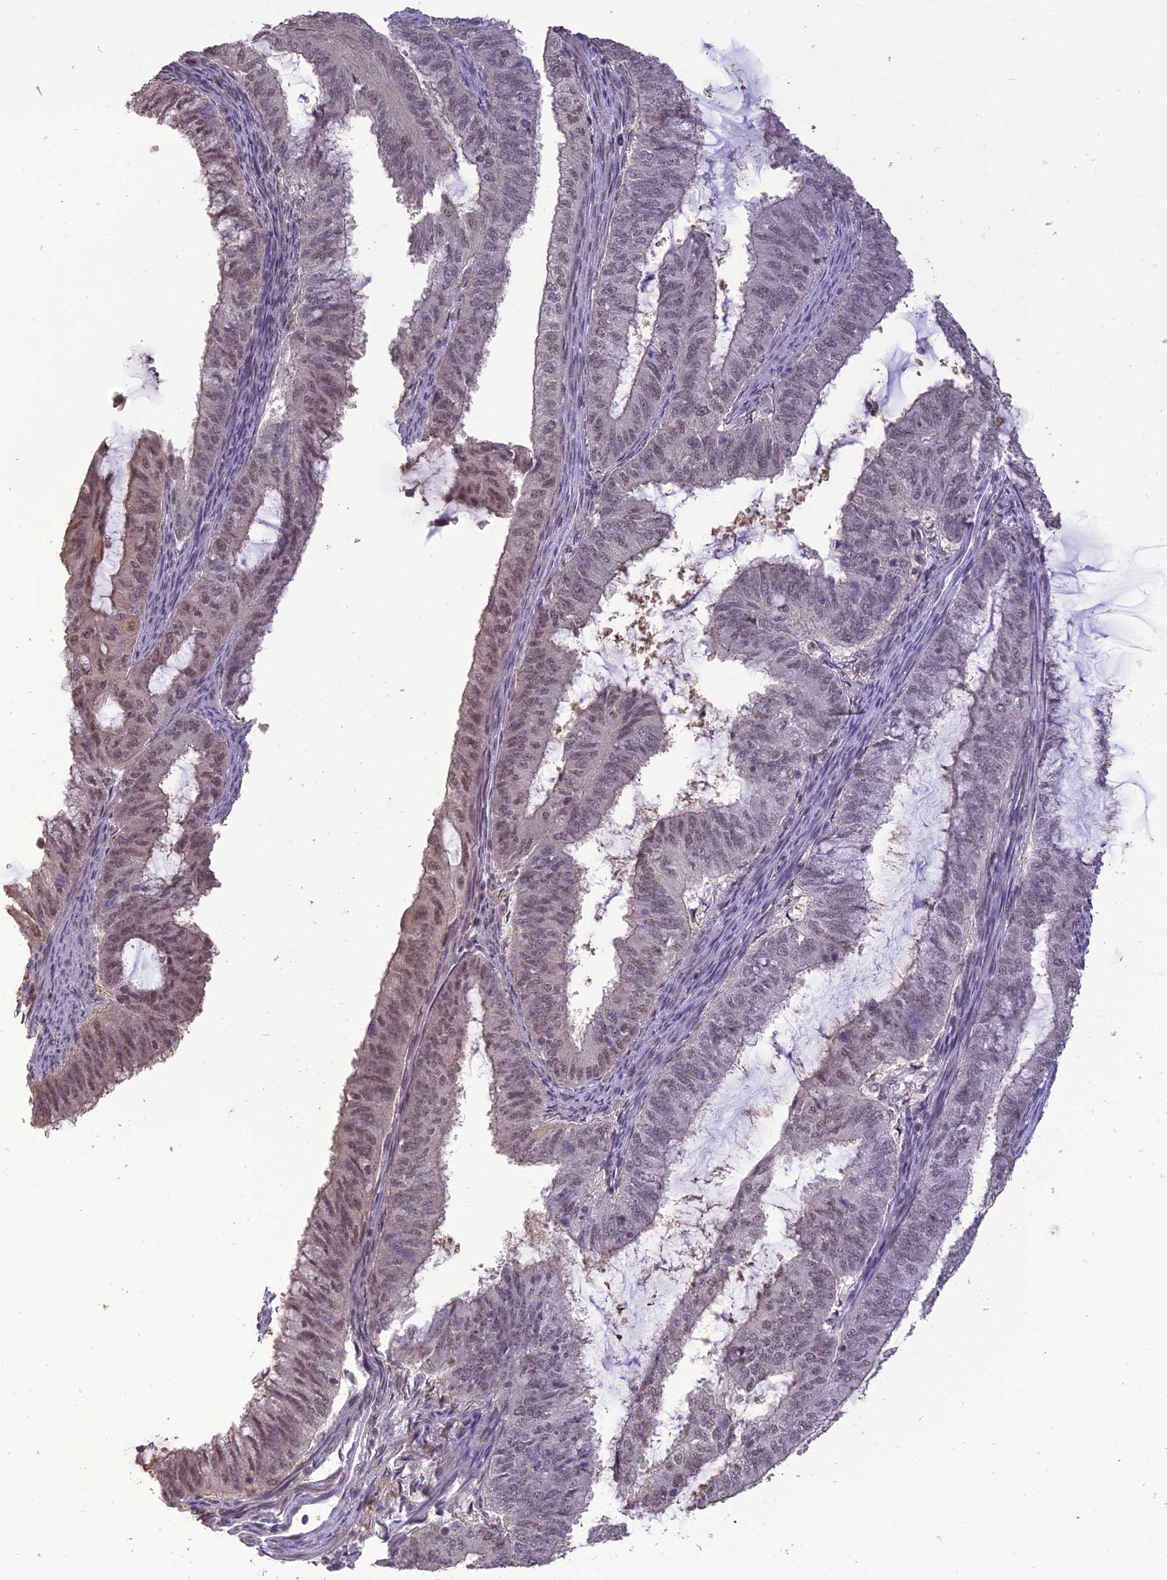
{"staining": {"intensity": "moderate", "quantity": "<25%", "location": "nuclear"}, "tissue": "endometrial cancer", "cell_type": "Tumor cells", "image_type": "cancer", "snomed": [{"axis": "morphology", "description": "Adenocarcinoma, NOS"}, {"axis": "topography", "description": "Endometrium"}], "caption": "Immunohistochemical staining of human endometrial cancer (adenocarcinoma) shows low levels of moderate nuclear protein positivity in approximately <25% of tumor cells.", "gene": "TIGD7", "patient": {"sex": "female", "age": 51}}